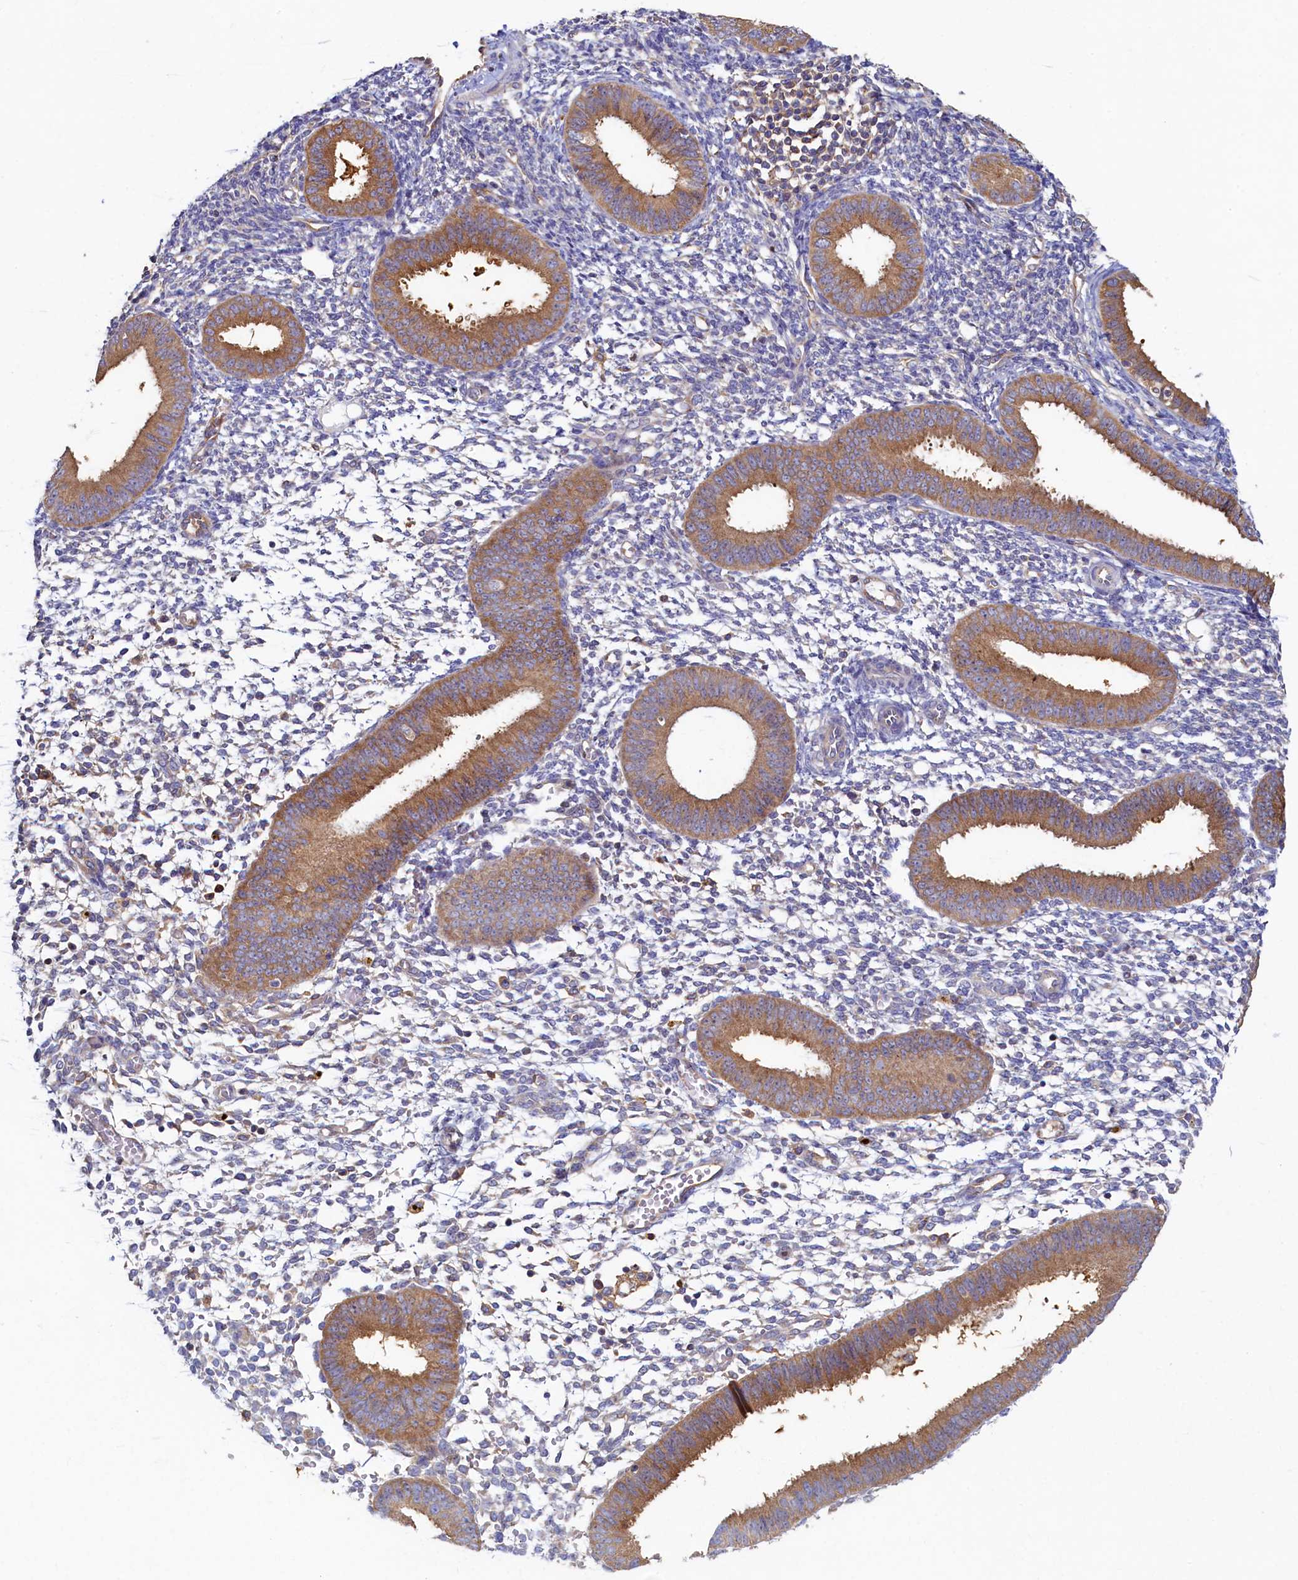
{"staining": {"intensity": "weak", "quantity": "<25%", "location": "cytoplasmic/membranous"}, "tissue": "endometrium", "cell_type": "Cells in endometrial stroma", "image_type": "normal", "snomed": [{"axis": "morphology", "description": "Normal tissue, NOS"}, {"axis": "topography", "description": "Uterus"}, {"axis": "topography", "description": "Endometrium"}], "caption": "This is an IHC histopathology image of normal human endometrium. There is no positivity in cells in endometrial stroma.", "gene": "TIMM8B", "patient": {"sex": "female", "age": 48}}